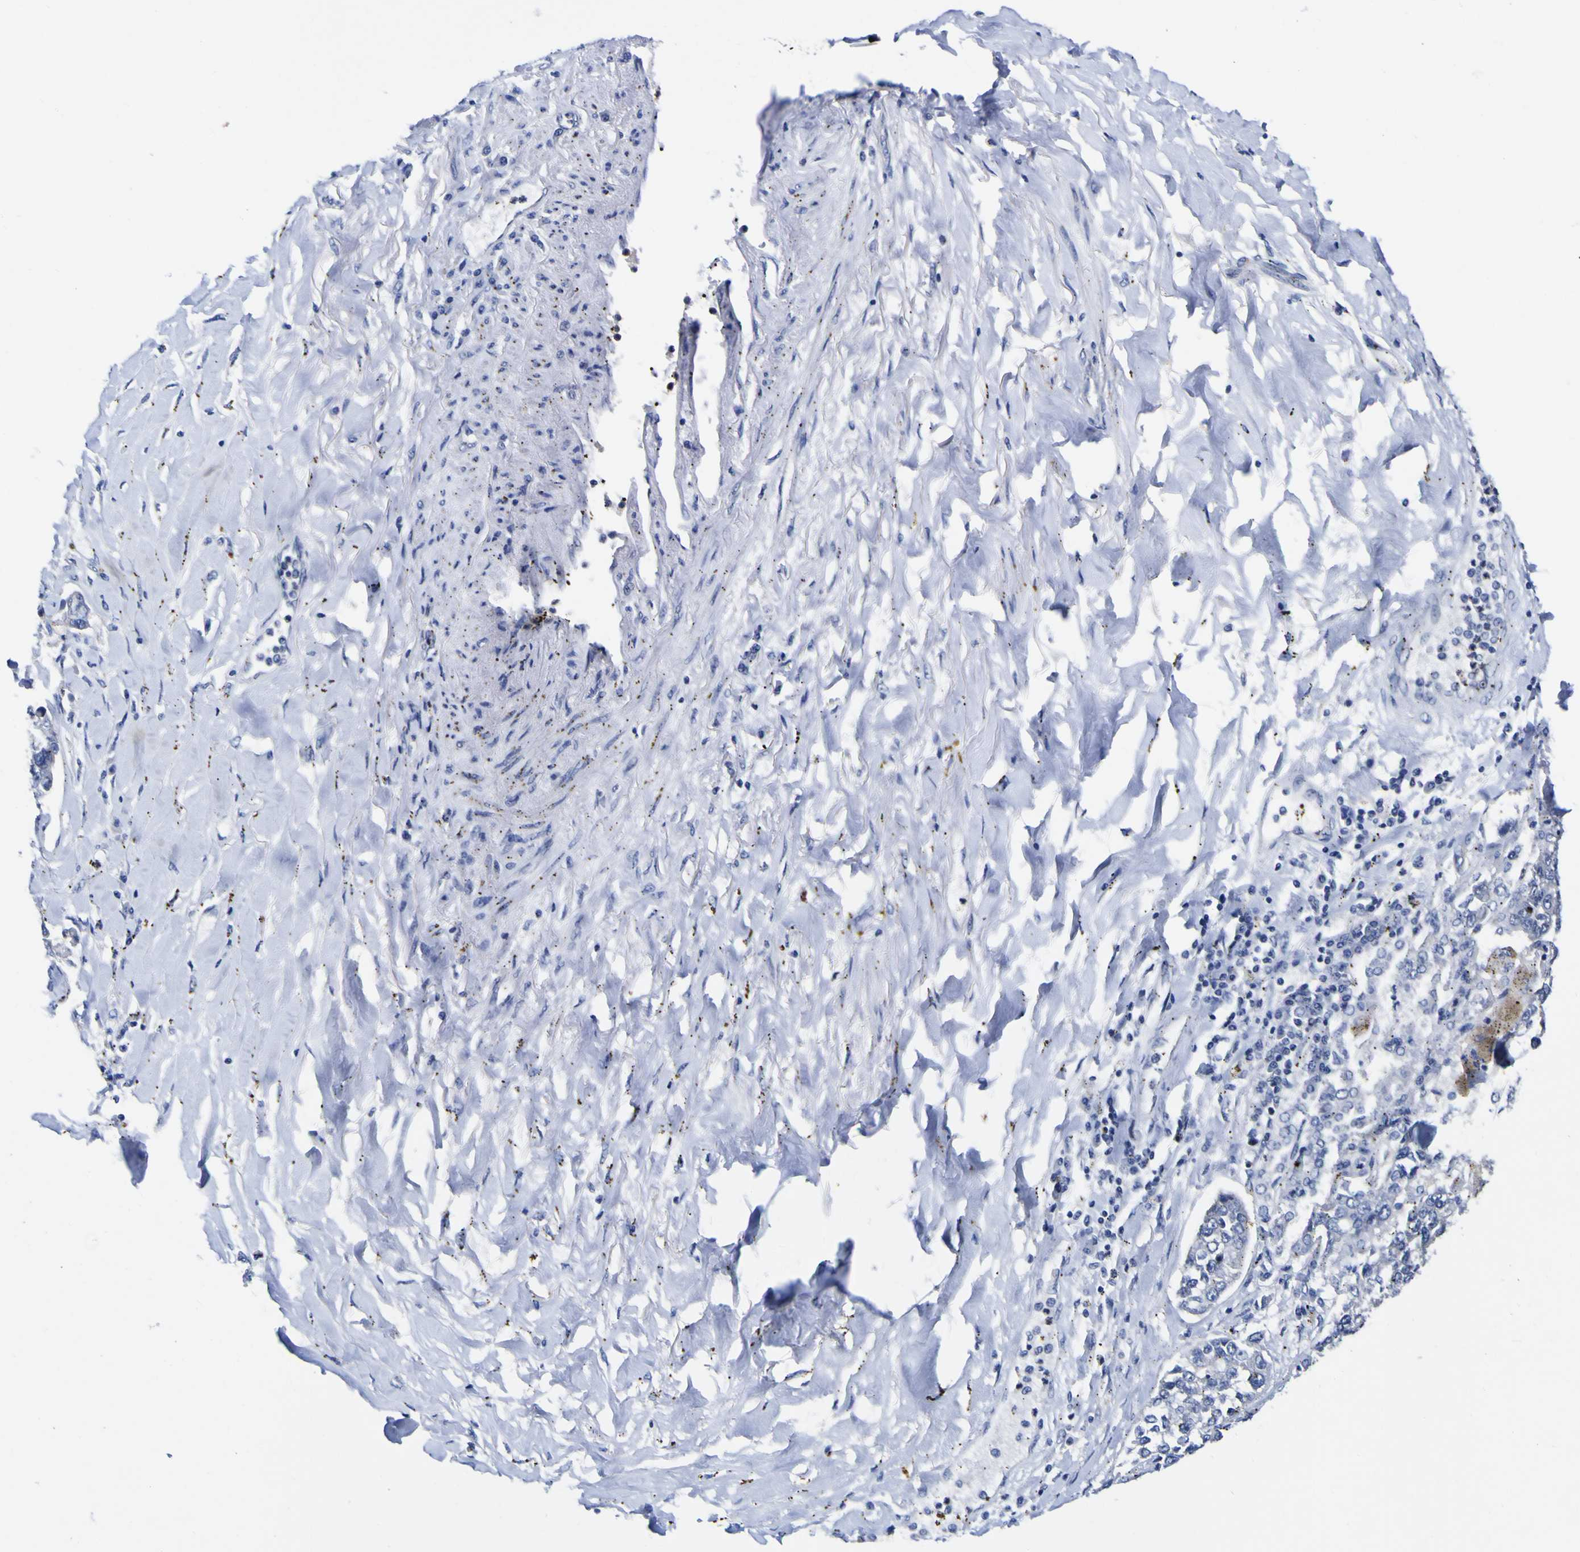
{"staining": {"intensity": "negative", "quantity": "none", "location": "none"}, "tissue": "lung cancer", "cell_type": "Tumor cells", "image_type": "cancer", "snomed": [{"axis": "morphology", "description": "Adenocarcinoma, NOS"}, {"axis": "topography", "description": "Lung"}], "caption": "Human adenocarcinoma (lung) stained for a protein using IHC demonstrates no positivity in tumor cells.", "gene": "CASP6", "patient": {"sex": "male", "age": 49}}